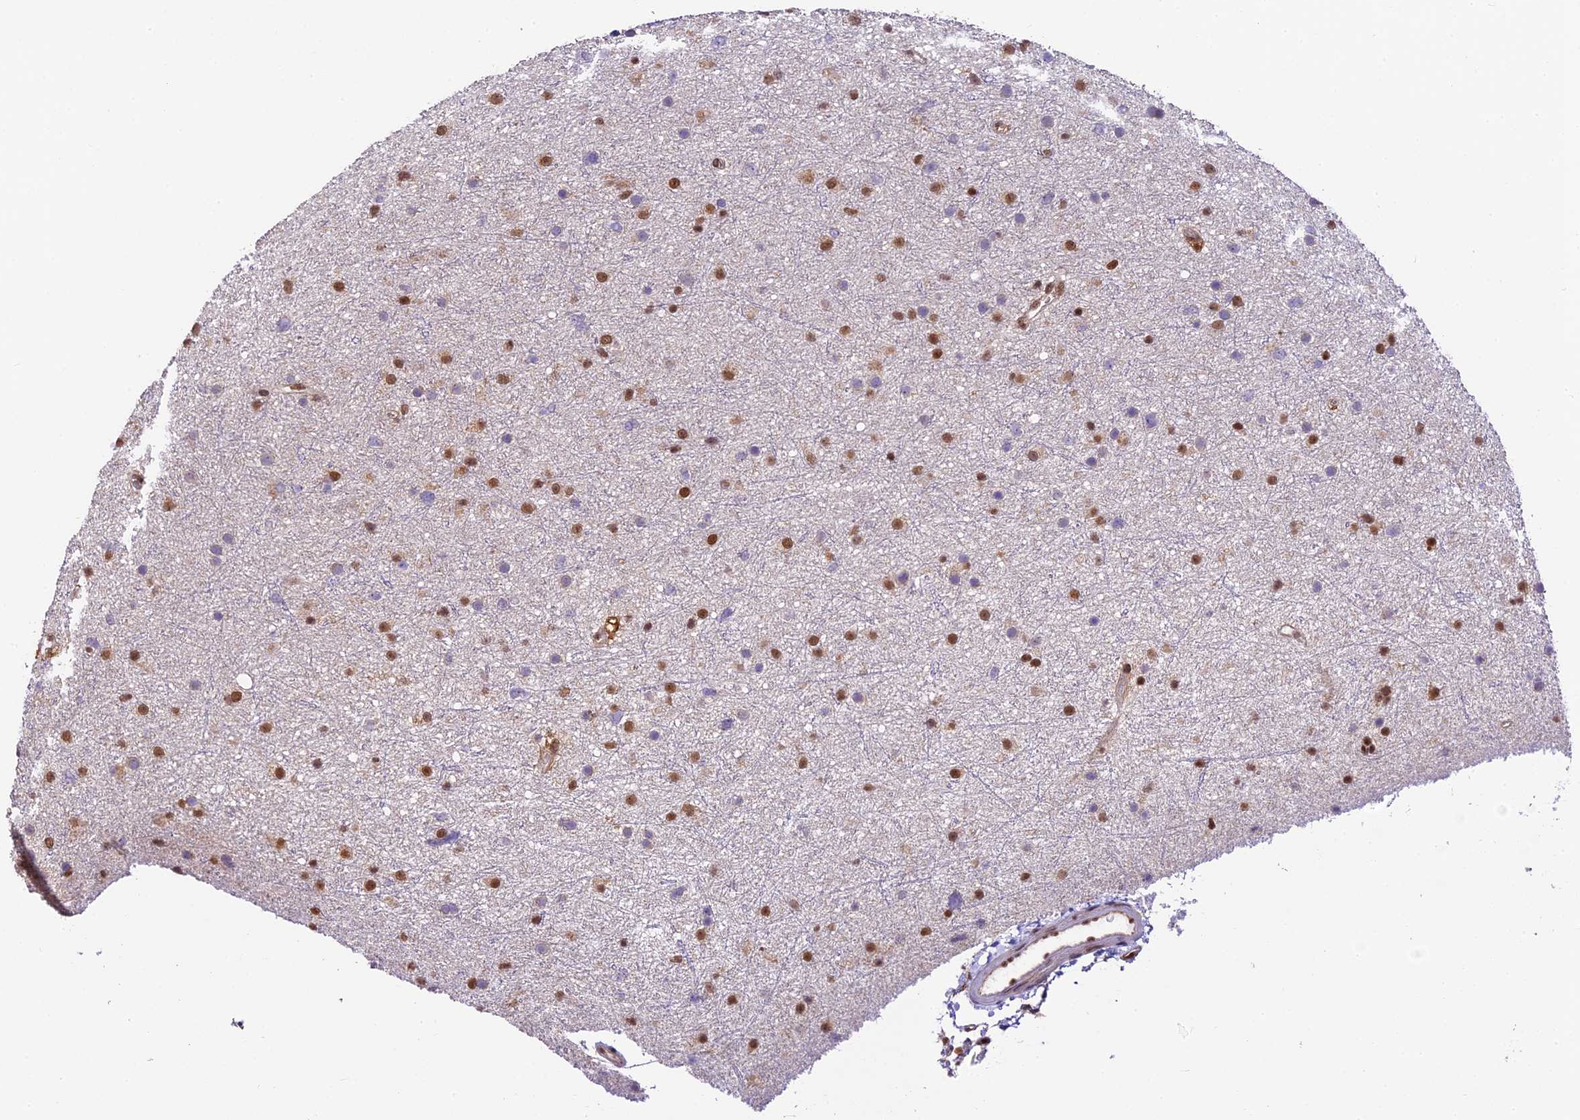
{"staining": {"intensity": "moderate", "quantity": "25%-75%", "location": "nuclear"}, "tissue": "glioma", "cell_type": "Tumor cells", "image_type": "cancer", "snomed": [{"axis": "morphology", "description": "Glioma, malignant, Low grade"}, {"axis": "topography", "description": "Cerebral cortex"}], "caption": "Immunohistochemical staining of glioma reveals medium levels of moderate nuclear protein positivity in about 25%-75% of tumor cells.", "gene": "TRIM22", "patient": {"sex": "female", "age": 39}}